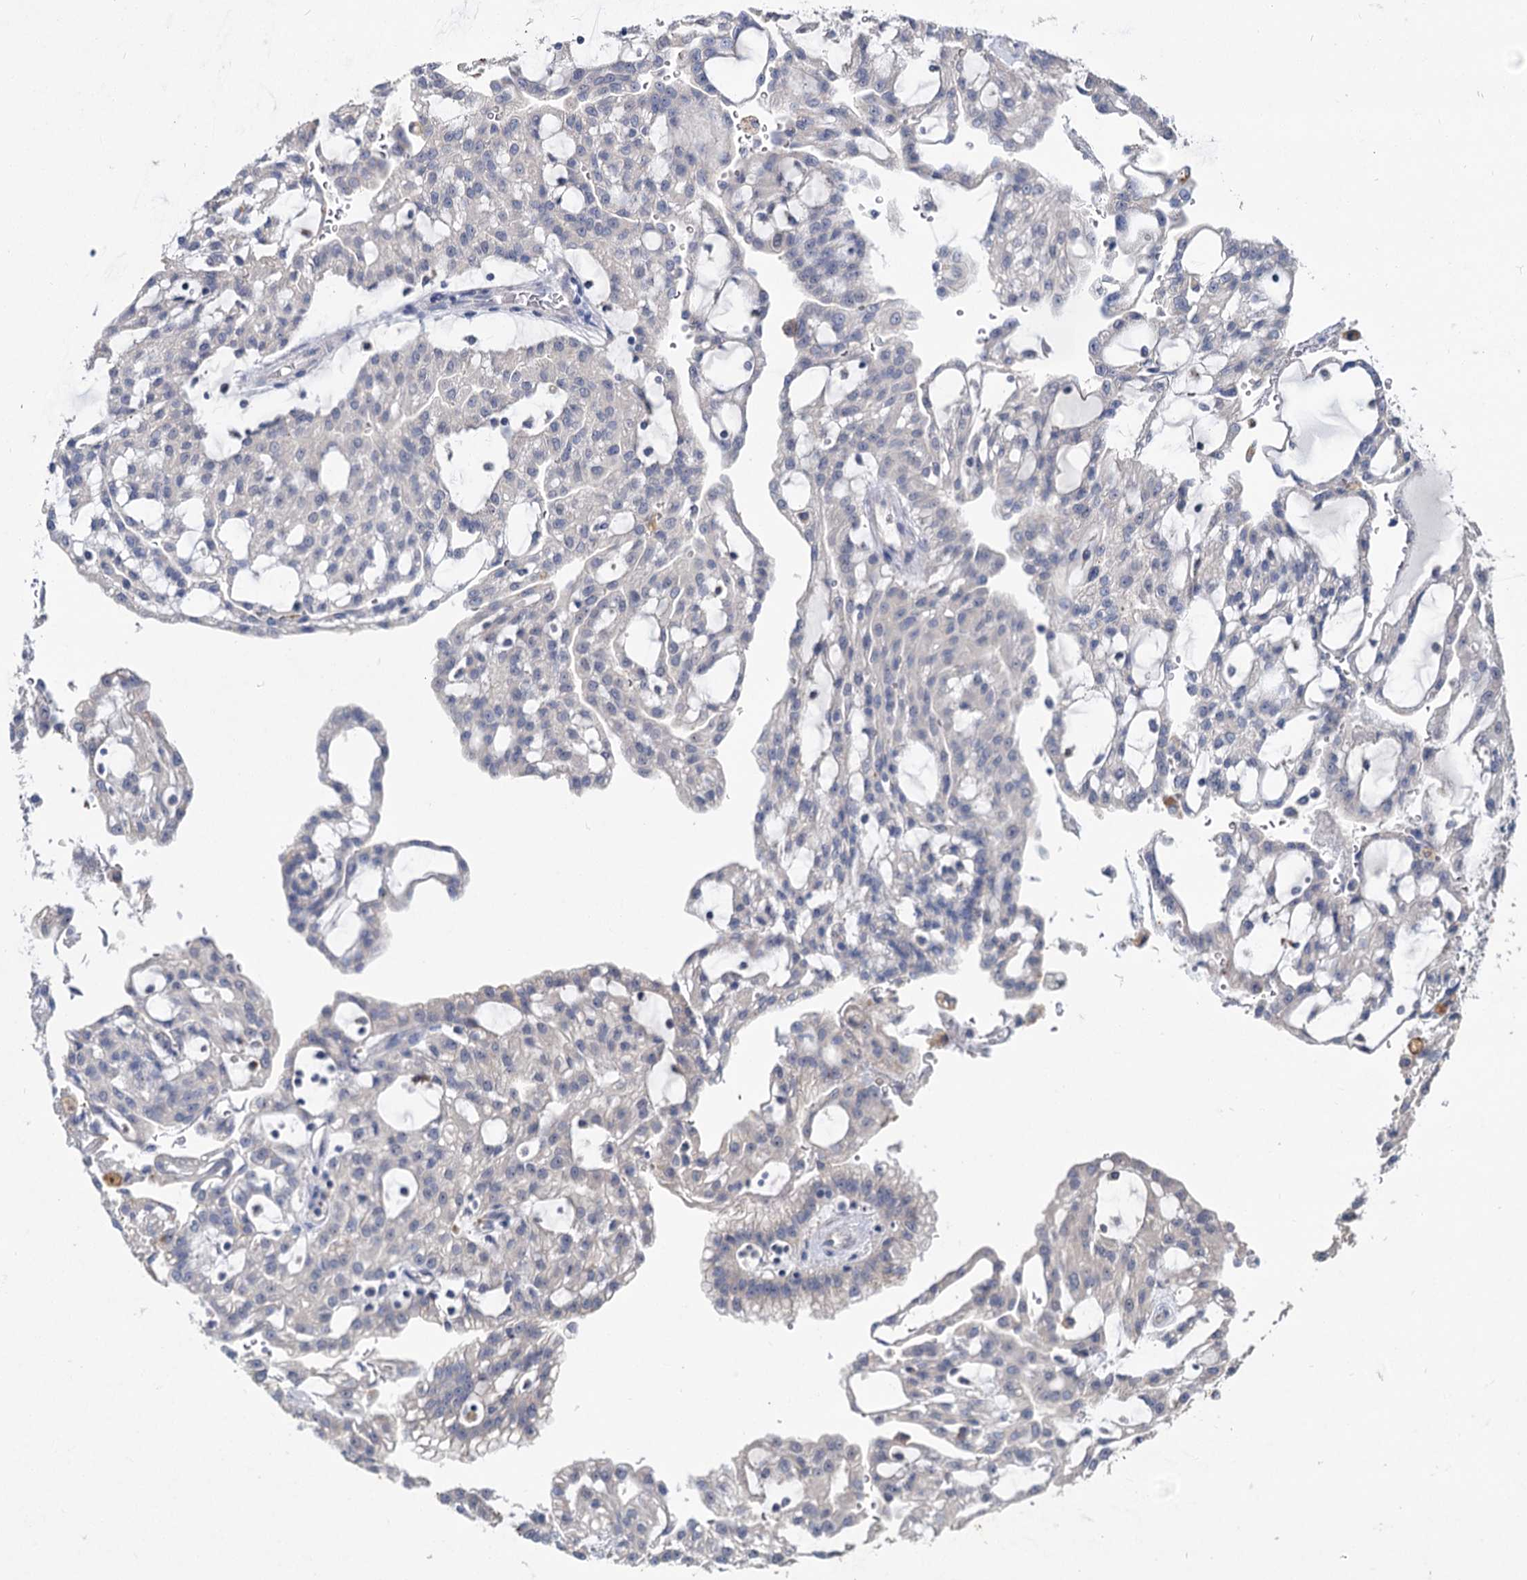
{"staining": {"intensity": "negative", "quantity": "none", "location": "none"}, "tissue": "renal cancer", "cell_type": "Tumor cells", "image_type": "cancer", "snomed": [{"axis": "morphology", "description": "Adenocarcinoma, NOS"}, {"axis": "topography", "description": "Kidney"}], "caption": "An IHC micrograph of renal adenocarcinoma is shown. There is no staining in tumor cells of renal adenocarcinoma. (Stains: DAB (3,3'-diaminobenzidine) IHC with hematoxylin counter stain, Microscopy: brightfield microscopy at high magnification).", "gene": "ATP9A", "patient": {"sex": "male", "age": 63}}